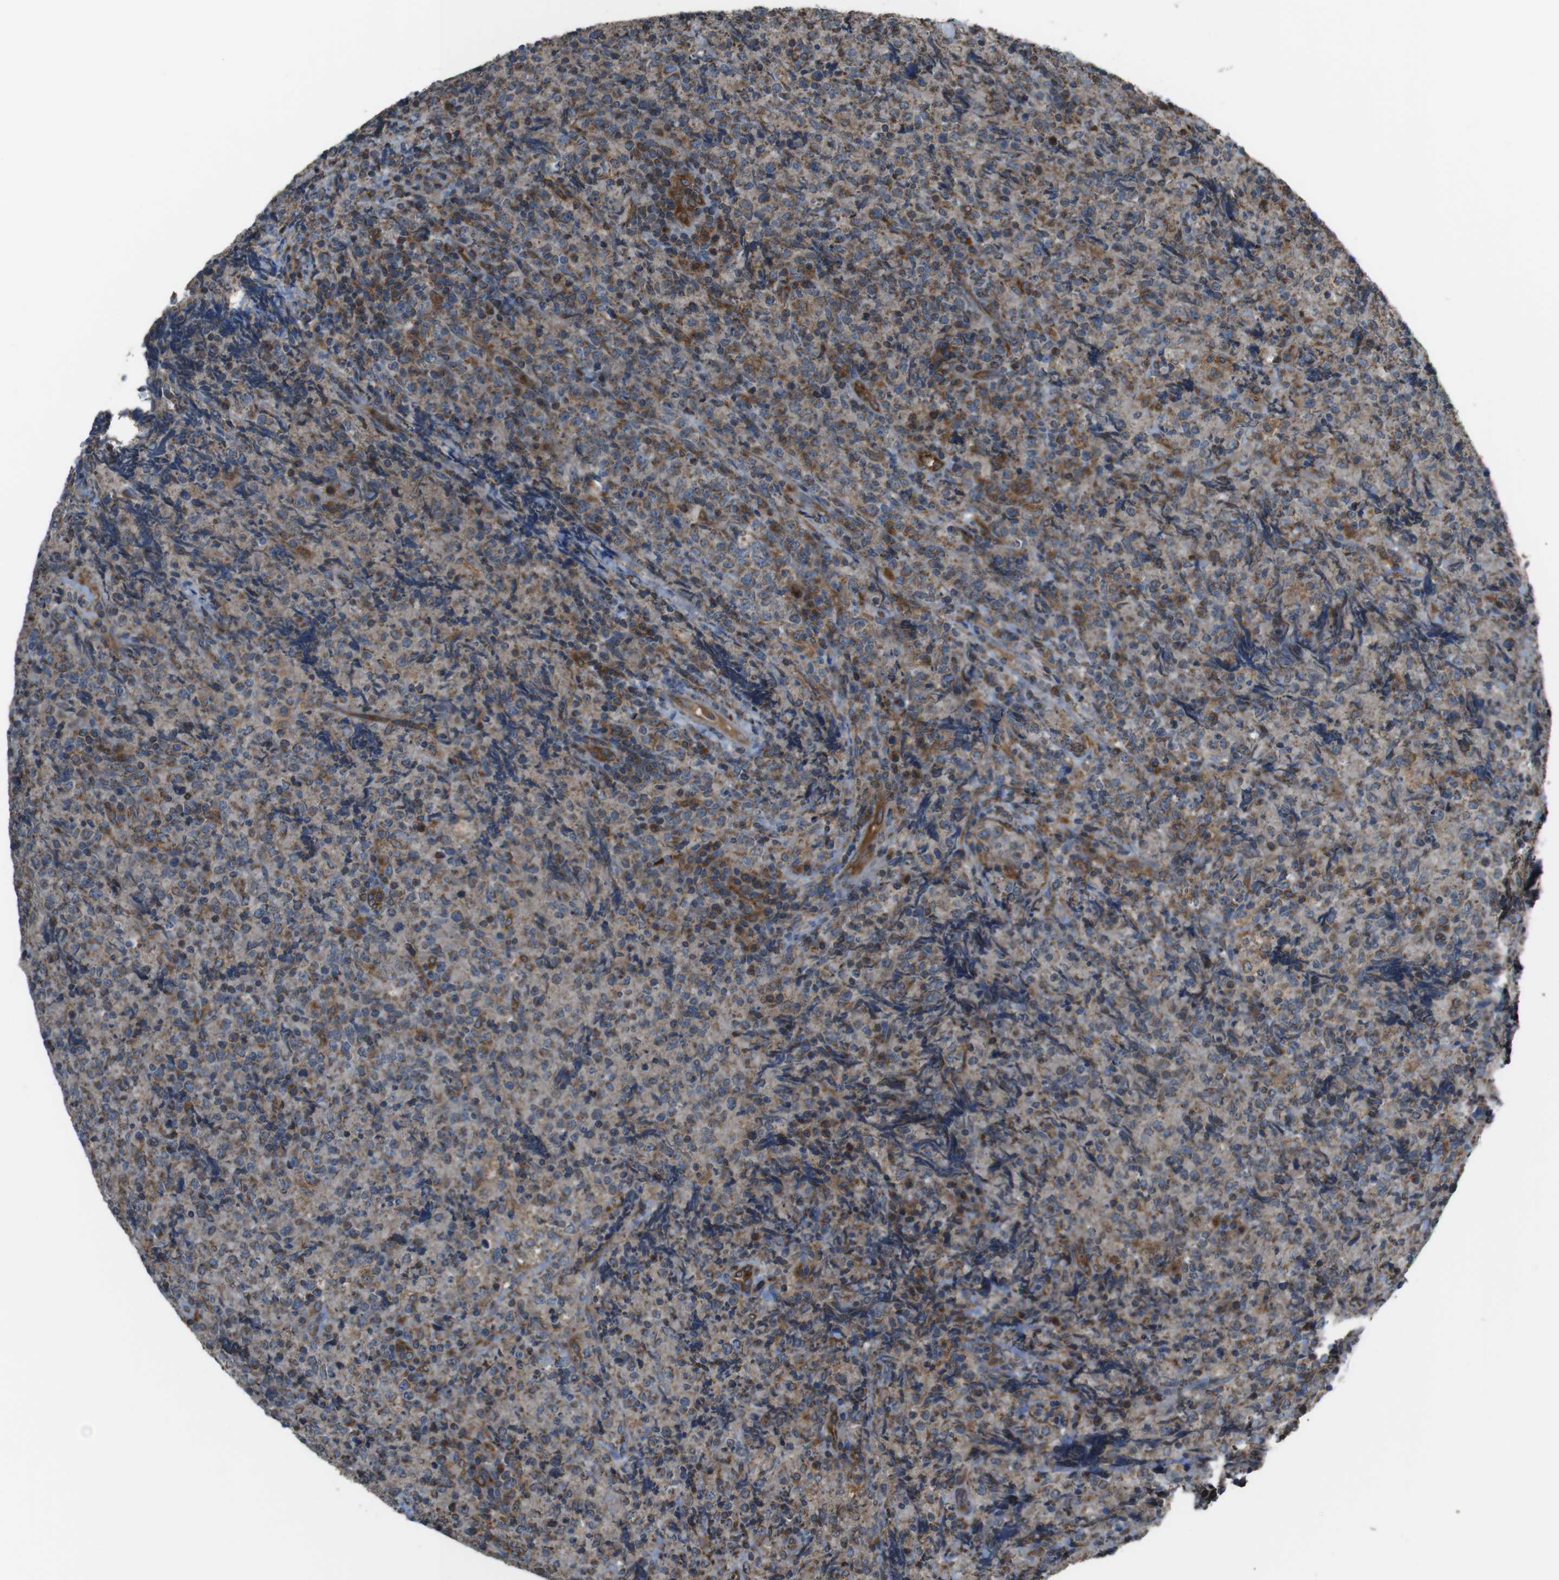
{"staining": {"intensity": "moderate", "quantity": "25%-75%", "location": "cytoplasmic/membranous"}, "tissue": "lymphoma", "cell_type": "Tumor cells", "image_type": "cancer", "snomed": [{"axis": "morphology", "description": "Malignant lymphoma, non-Hodgkin's type, High grade"}, {"axis": "topography", "description": "Tonsil"}], "caption": "Human malignant lymphoma, non-Hodgkin's type (high-grade) stained with a brown dye demonstrates moderate cytoplasmic/membranous positive positivity in about 25%-75% of tumor cells.", "gene": "GIMAP8", "patient": {"sex": "female", "age": 36}}